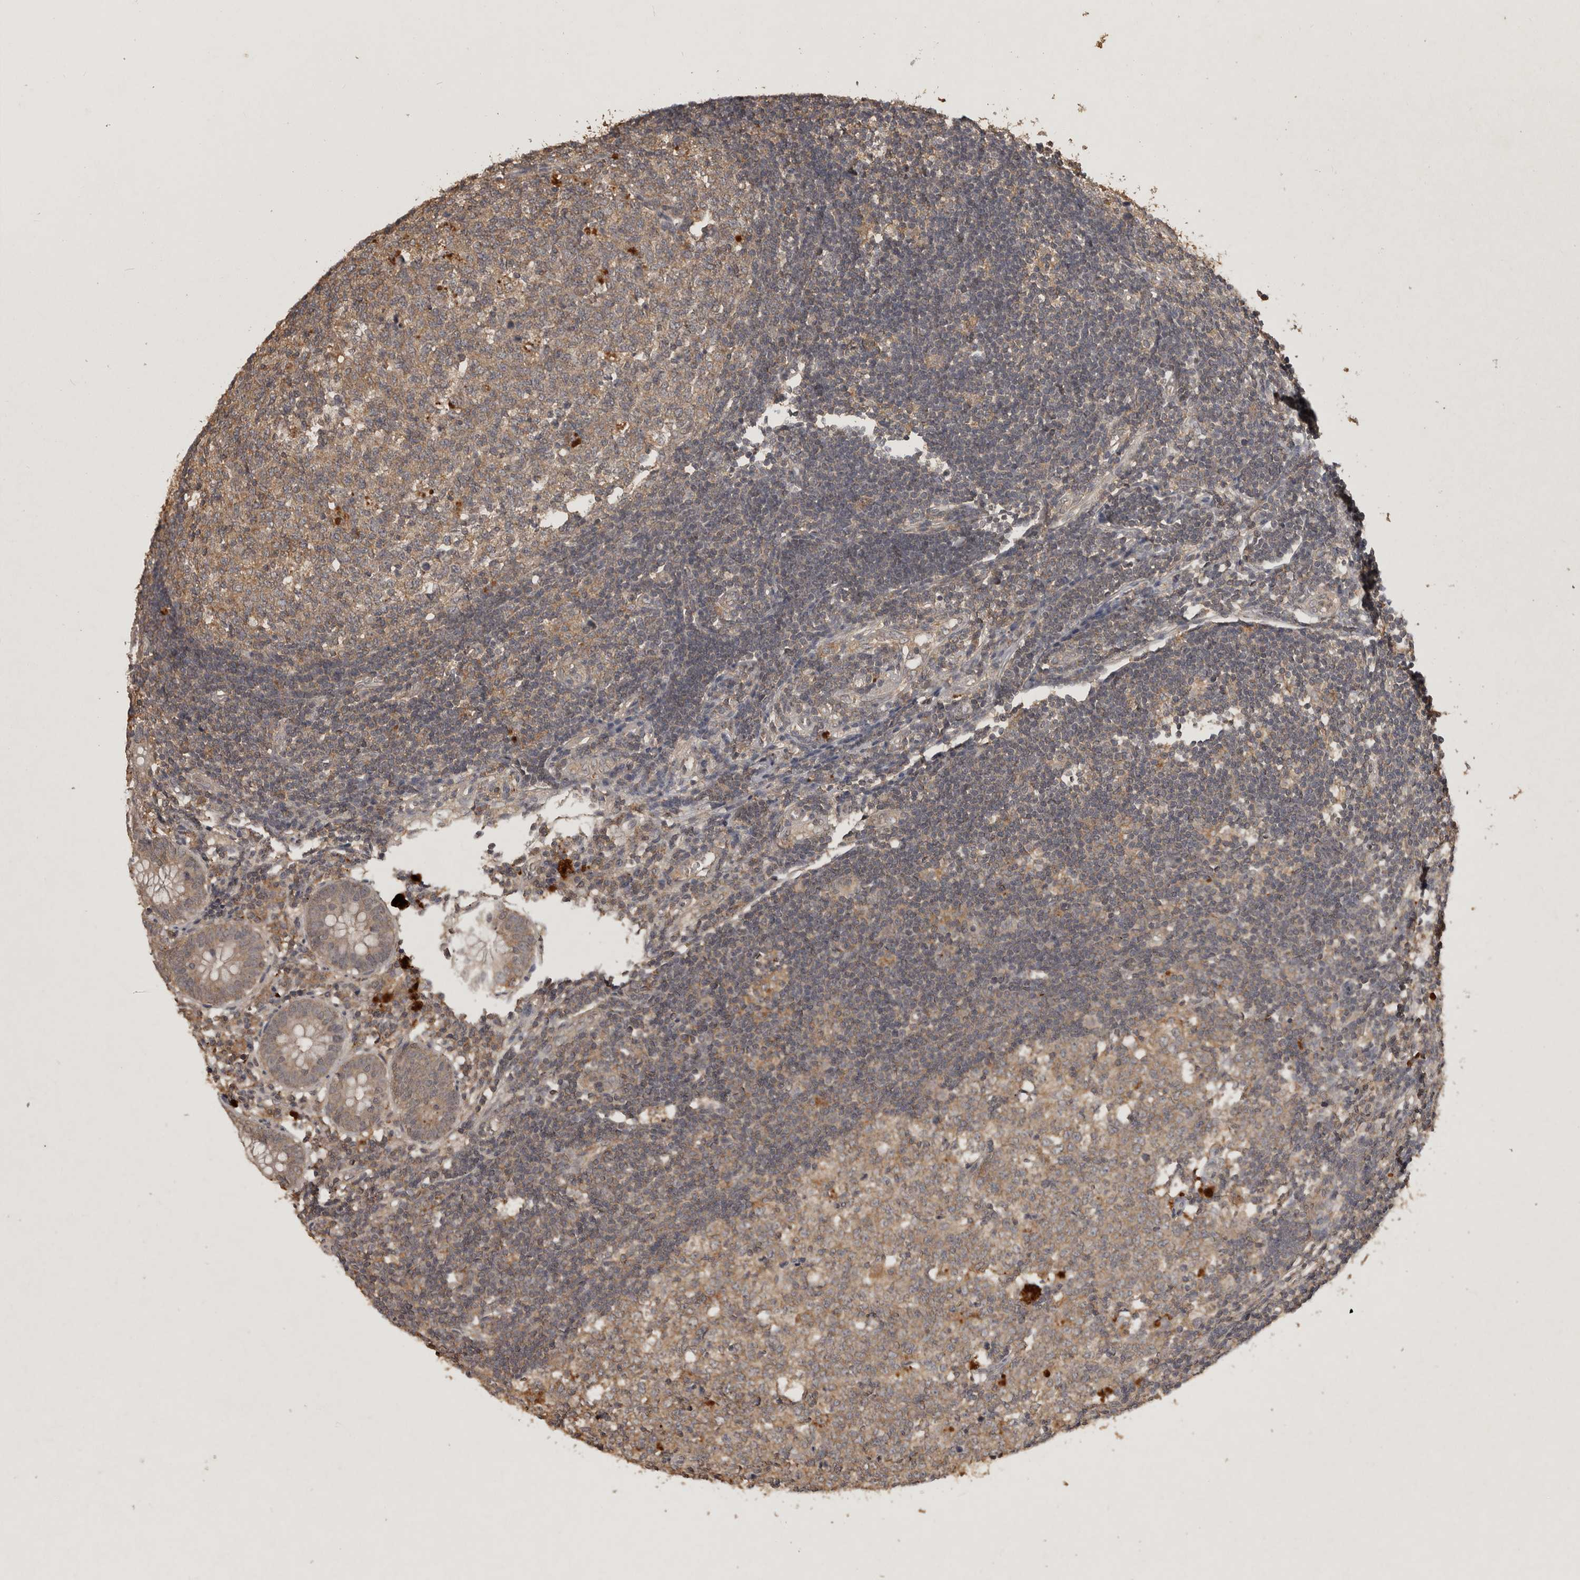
{"staining": {"intensity": "weak", "quantity": ">75%", "location": "cytoplasmic/membranous"}, "tissue": "appendix", "cell_type": "Glandular cells", "image_type": "normal", "snomed": [{"axis": "morphology", "description": "Normal tissue, NOS"}, {"axis": "topography", "description": "Appendix"}], "caption": "The histopathology image shows immunohistochemical staining of benign appendix. There is weak cytoplasmic/membranous positivity is seen in approximately >75% of glandular cells. (Brightfield microscopy of DAB IHC at high magnification).", "gene": "ADAMTS4", "patient": {"sex": "female", "age": 54}}